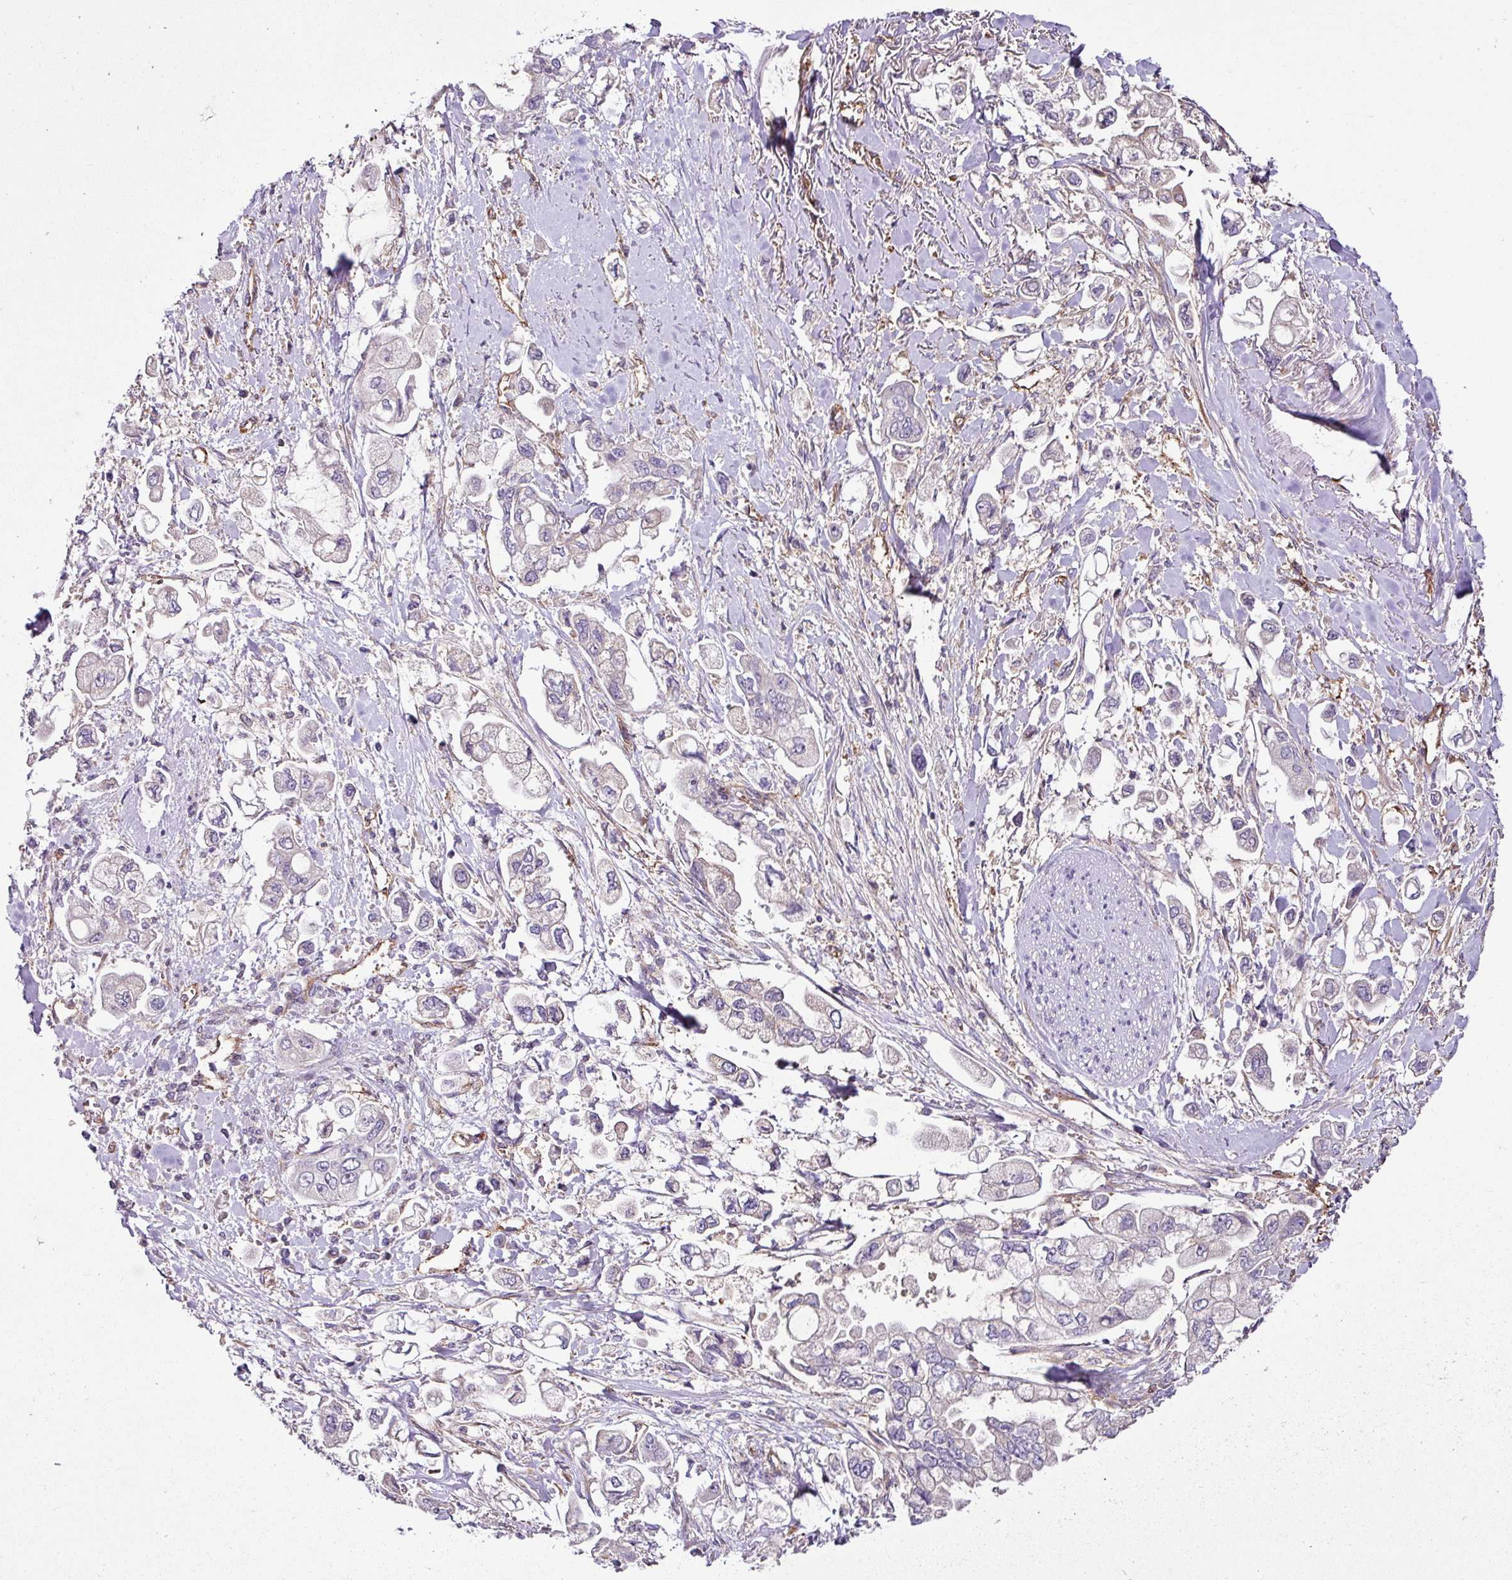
{"staining": {"intensity": "negative", "quantity": "none", "location": "none"}, "tissue": "stomach cancer", "cell_type": "Tumor cells", "image_type": "cancer", "snomed": [{"axis": "morphology", "description": "Adenocarcinoma, NOS"}, {"axis": "topography", "description": "Stomach"}], "caption": "High magnification brightfield microscopy of stomach cancer (adenocarcinoma) stained with DAB (3,3'-diaminobenzidine) (brown) and counterstained with hematoxylin (blue): tumor cells show no significant expression.", "gene": "ZNF106", "patient": {"sex": "male", "age": 62}}